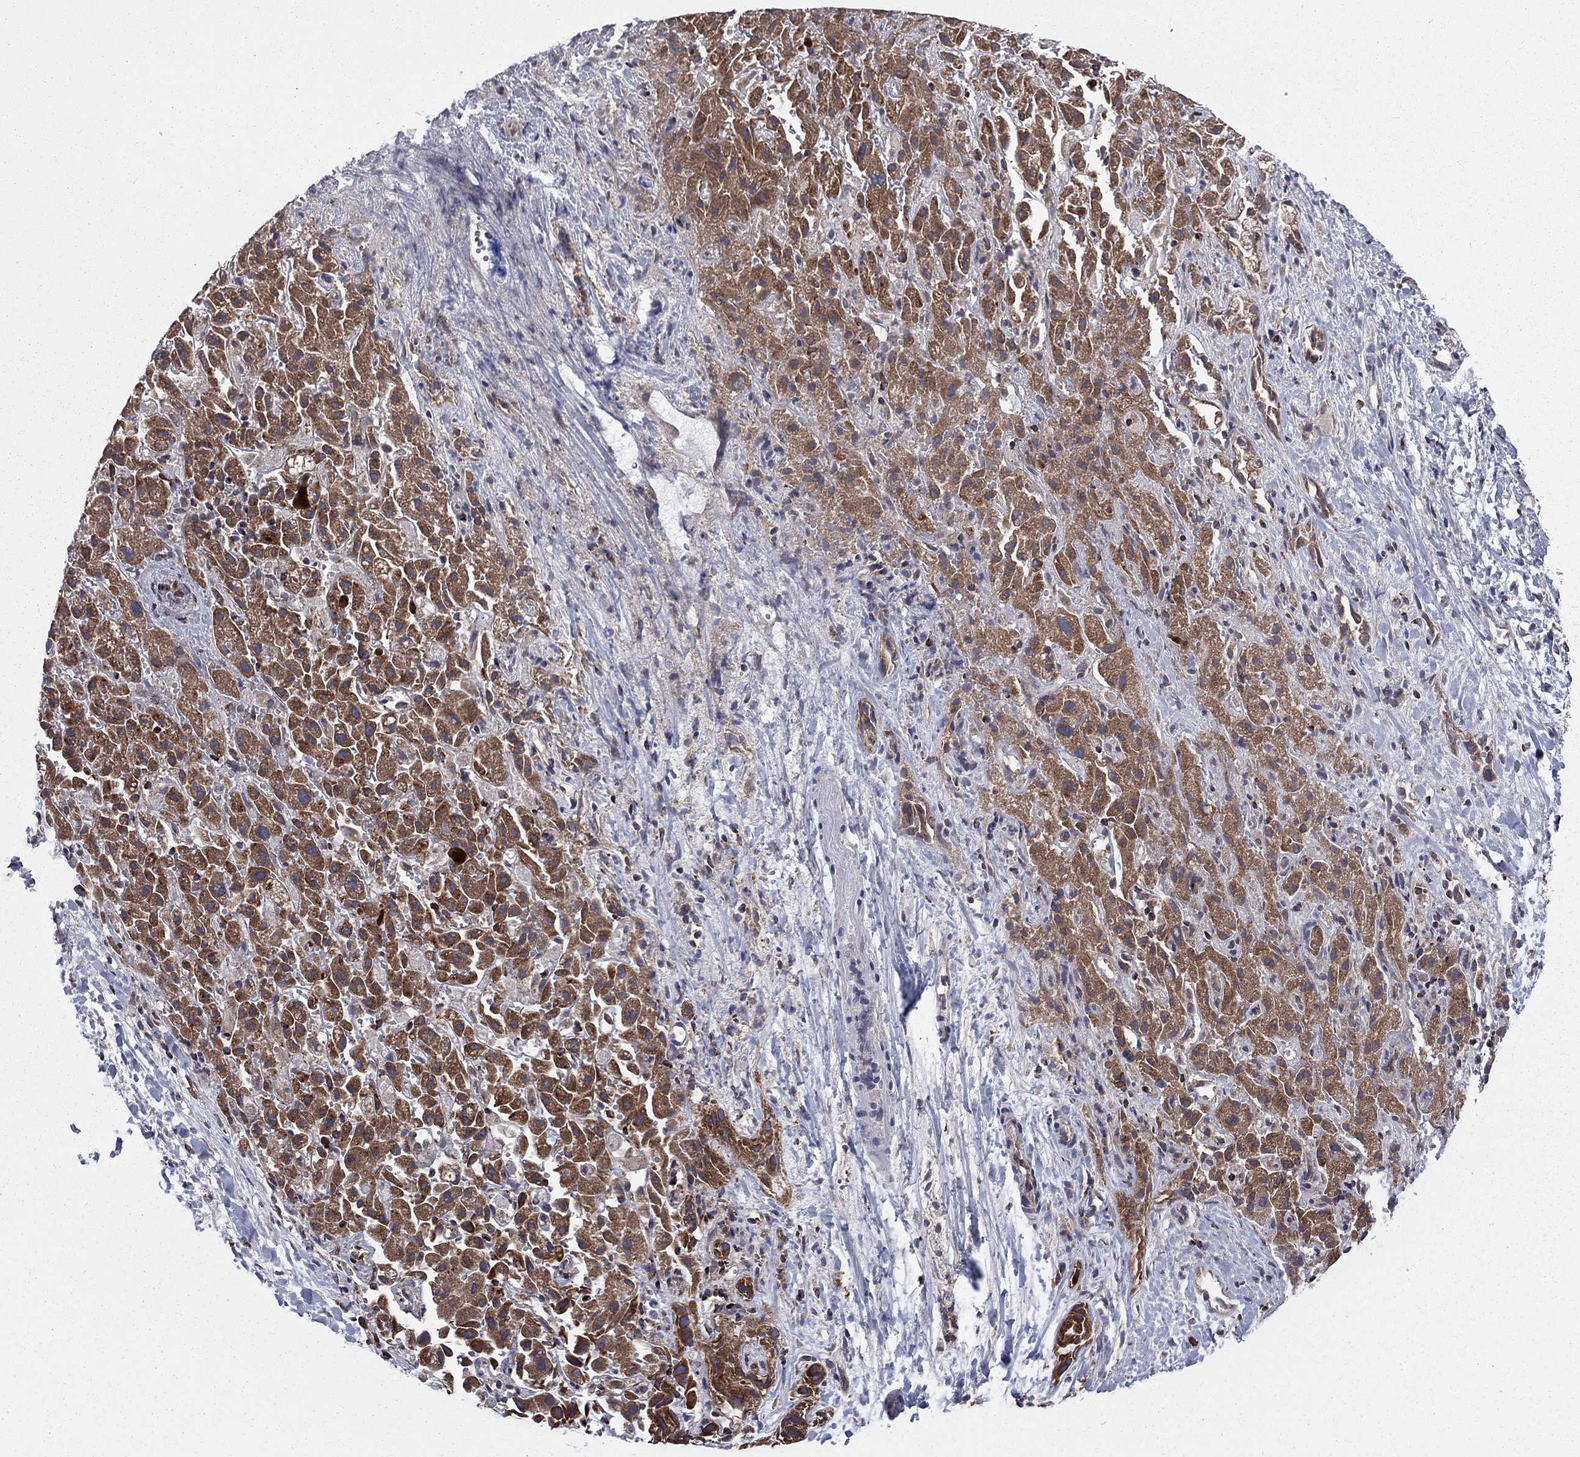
{"staining": {"intensity": "strong", "quantity": ">75%", "location": "cytoplasmic/membranous"}, "tissue": "liver cancer", "cell_type": "Tumor cells", "image_type": "cancer", "snomed": [{"axis": "morphology", "description": "Cholangiocarcinoma"}, {"axis": "topography", "description": "Liver"}], "caption": "Protein staining by immunohistochemistry exhibits strong cytoplasmic/membranous positivity in approximately >75% of tumor cells in liver cholangiocarcinoma.", "gene": "CLPTM1", "patient": {"sex": "female", "age": 52}}